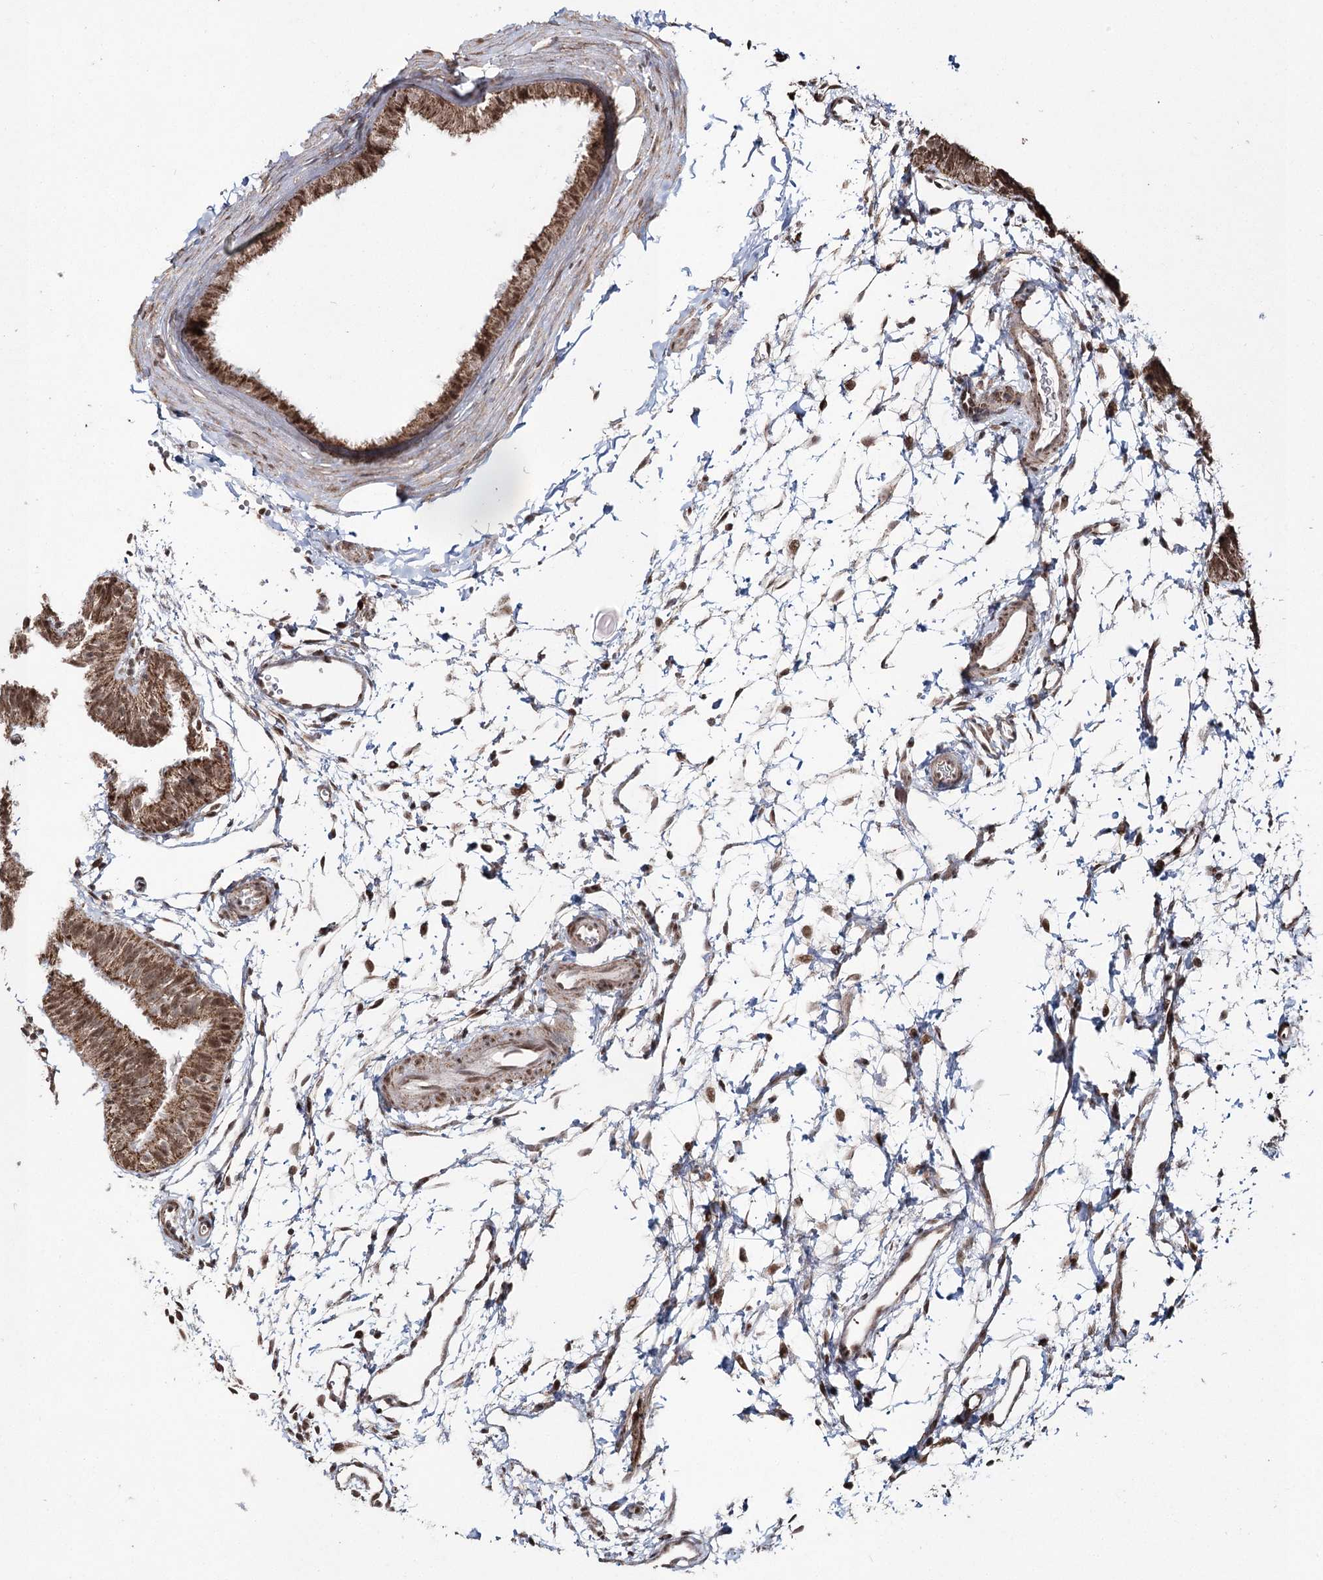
{"staining": {"intensity": "moderate", "quantity": ">75%", "location": "cytoplasmic/membranous,nuclear"}, "tissue": "fallopian tube", "cell_type": "Glandular cells", "image_type": "normal", "snomed": [{"axis": "morphology", "description": "Normal tissue, NOS"}, {"axis": "topography", "description": "Fallopian tube"}], "caption": "A high-resolution photomicrograph shows immunohistochemistry staining of unremarkable fallopian tube, which displays moderate cytoplasmic/membranous,nuclear positivity in about >75% of glandular cells.", "gene": "PDHX", "patient": {"sex": "female", "age": 35}}